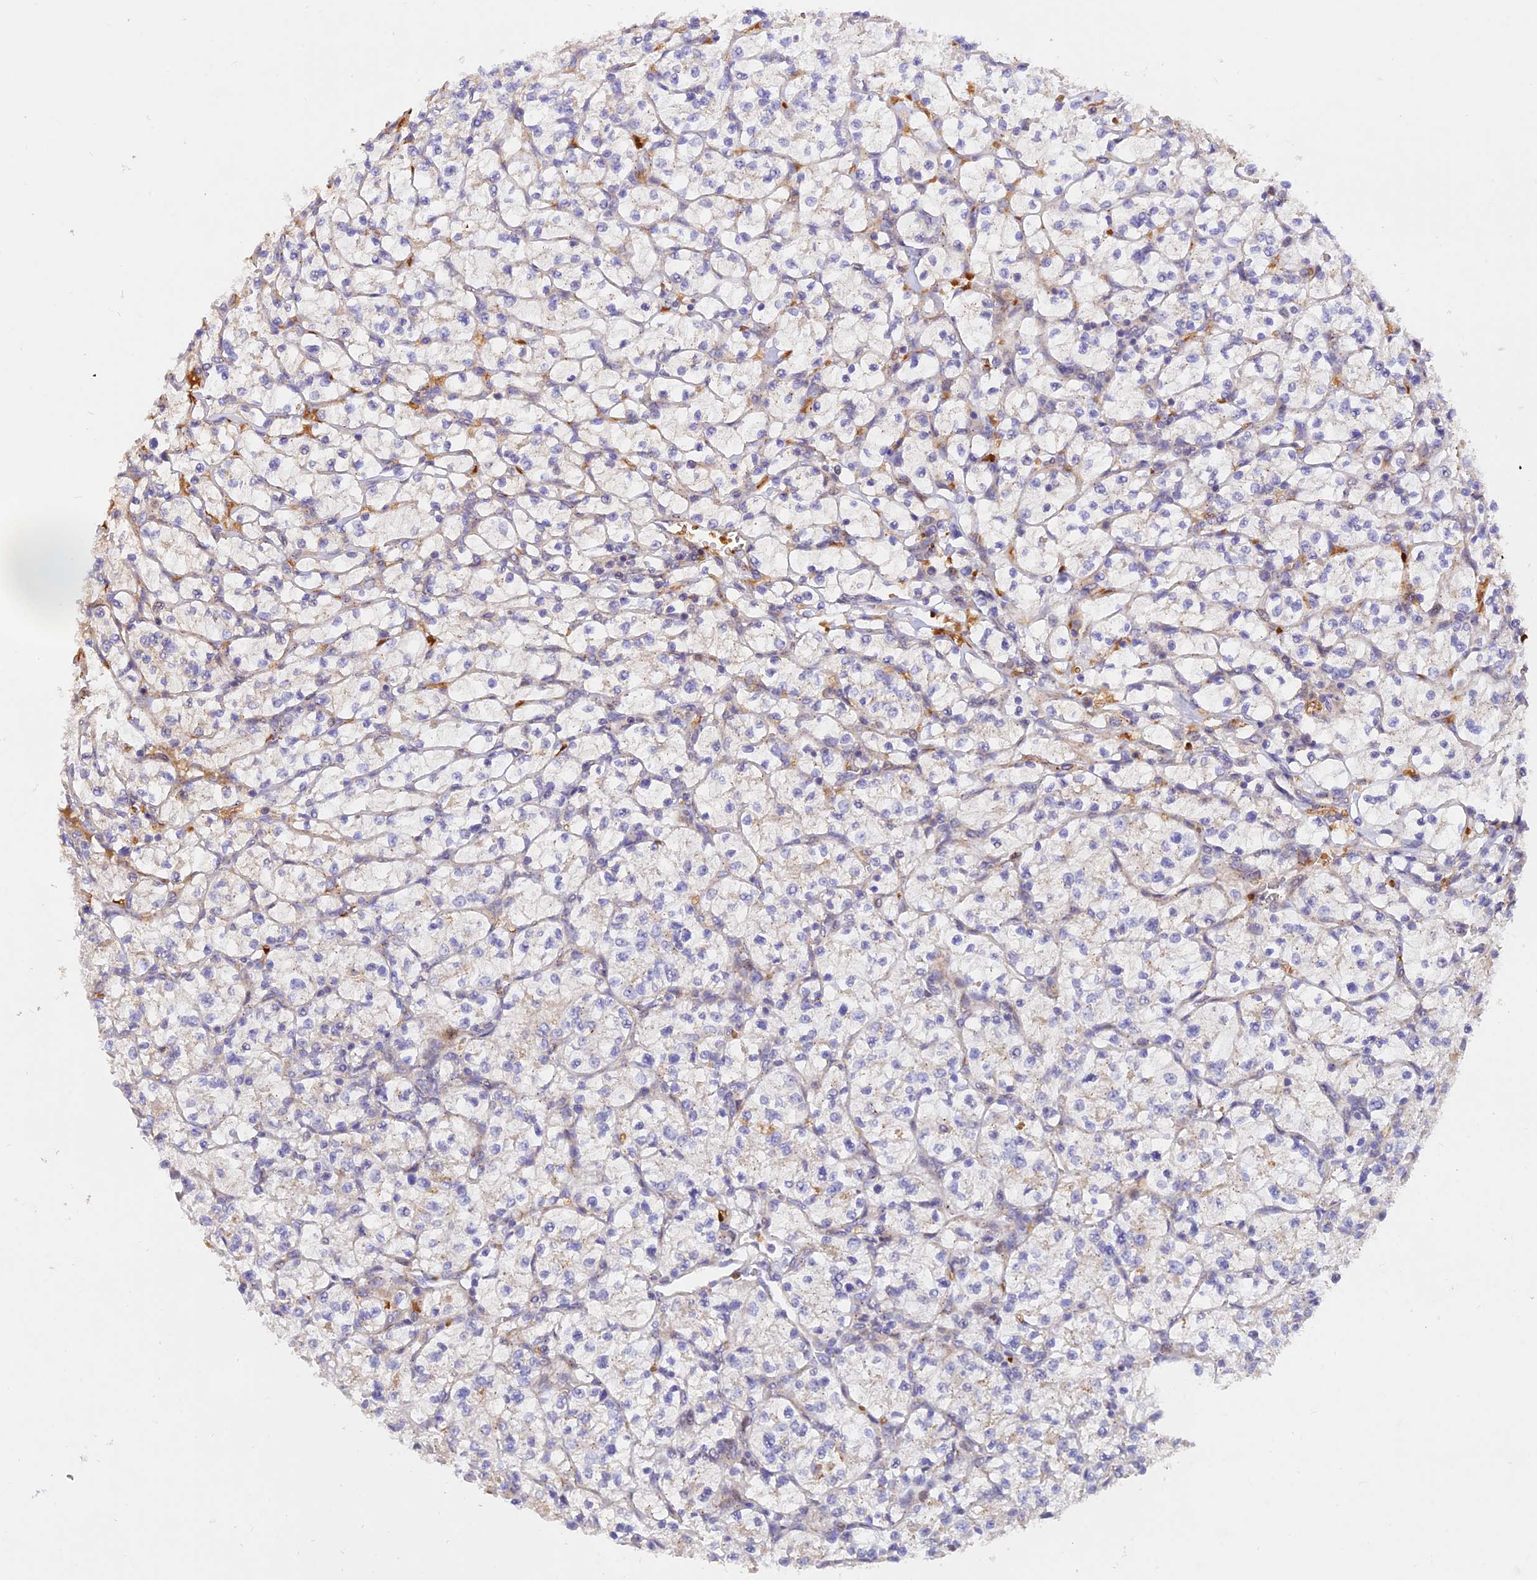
{"staining": {"intensity": "negative", "quantity": "none", "location": "none"}, "tissue": "renal cancer", "cell_type": "Tumor cells", "image_type": "cancer", "snomed": [{"axis": "morphology", "description": "Adenocarcinoma, NOS"}, {"axis": "topography", "description": "Kidney"}], "caption": "Protein analysis of renal cancer reveals no significant expression in tumor cells. (Stains: DAB immunohistochemistry (IHC) with hematoxylin counter stain, Microscopy: brightfield microscopy at high magnification).", "gene": "WDFY4", "patient": {"sex": "female", "age": 64}}